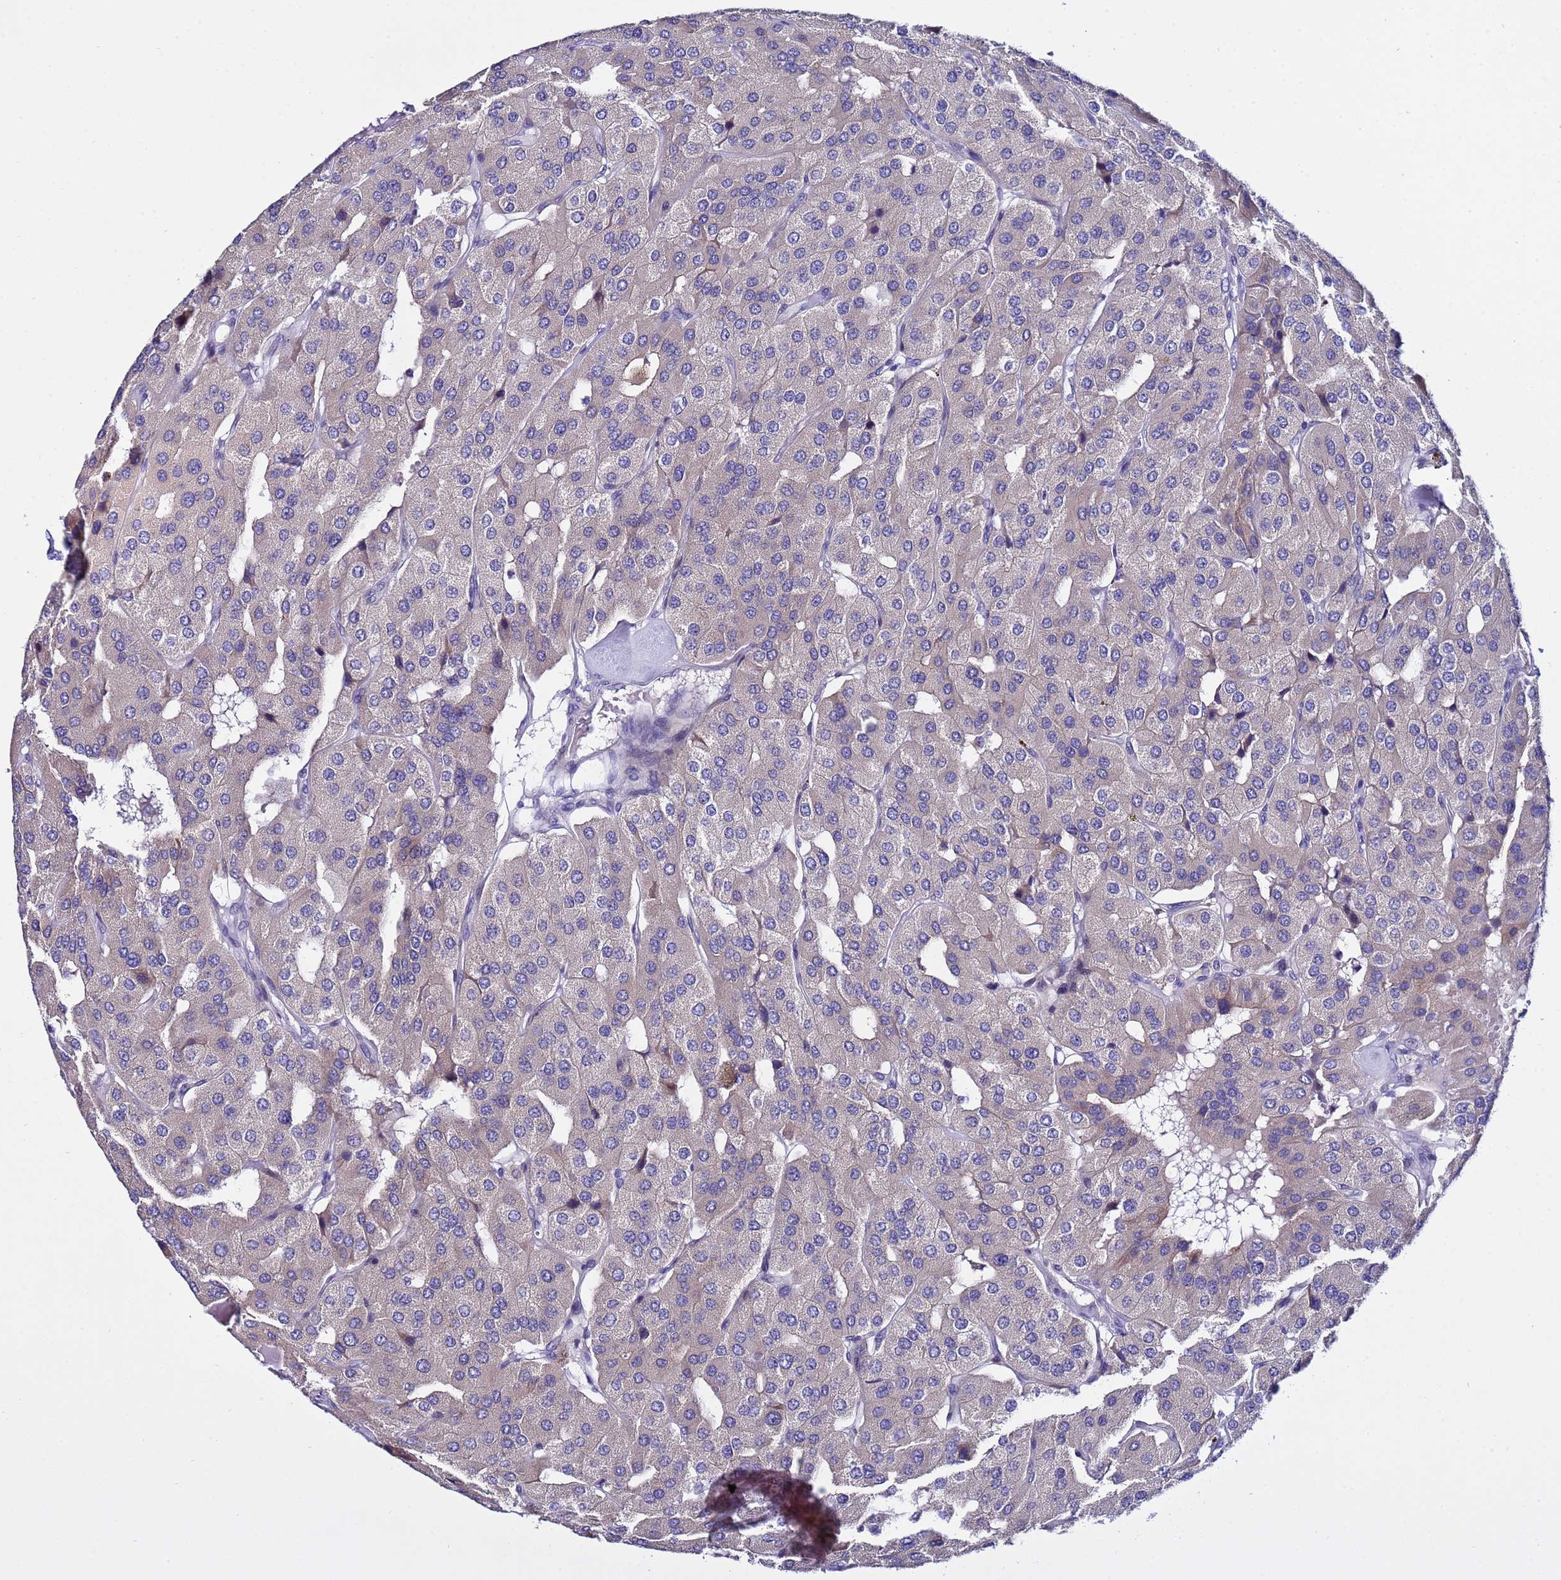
{"staining": {"intensity": "negative", "quantity": "none", "location": "none"}, "tissue": "parathyroid gland", "cell_type": "Glandular cells", "image_type": "normal", "snomed": [{"axis": "morphology", "description": "Normal tissue, NOS"}, {"axis": "morphology", "description": "Adenoma, NOS"}, {"axis": "topography", "description": "Parathyroid gland"}], "caption": "Immunohistochemistry (IHC) of unremarkable human parathyroid gland displays no positivity in glandular cells.", "gene": "IGSF11", "patient": {"sex": "female", "age": 86}}